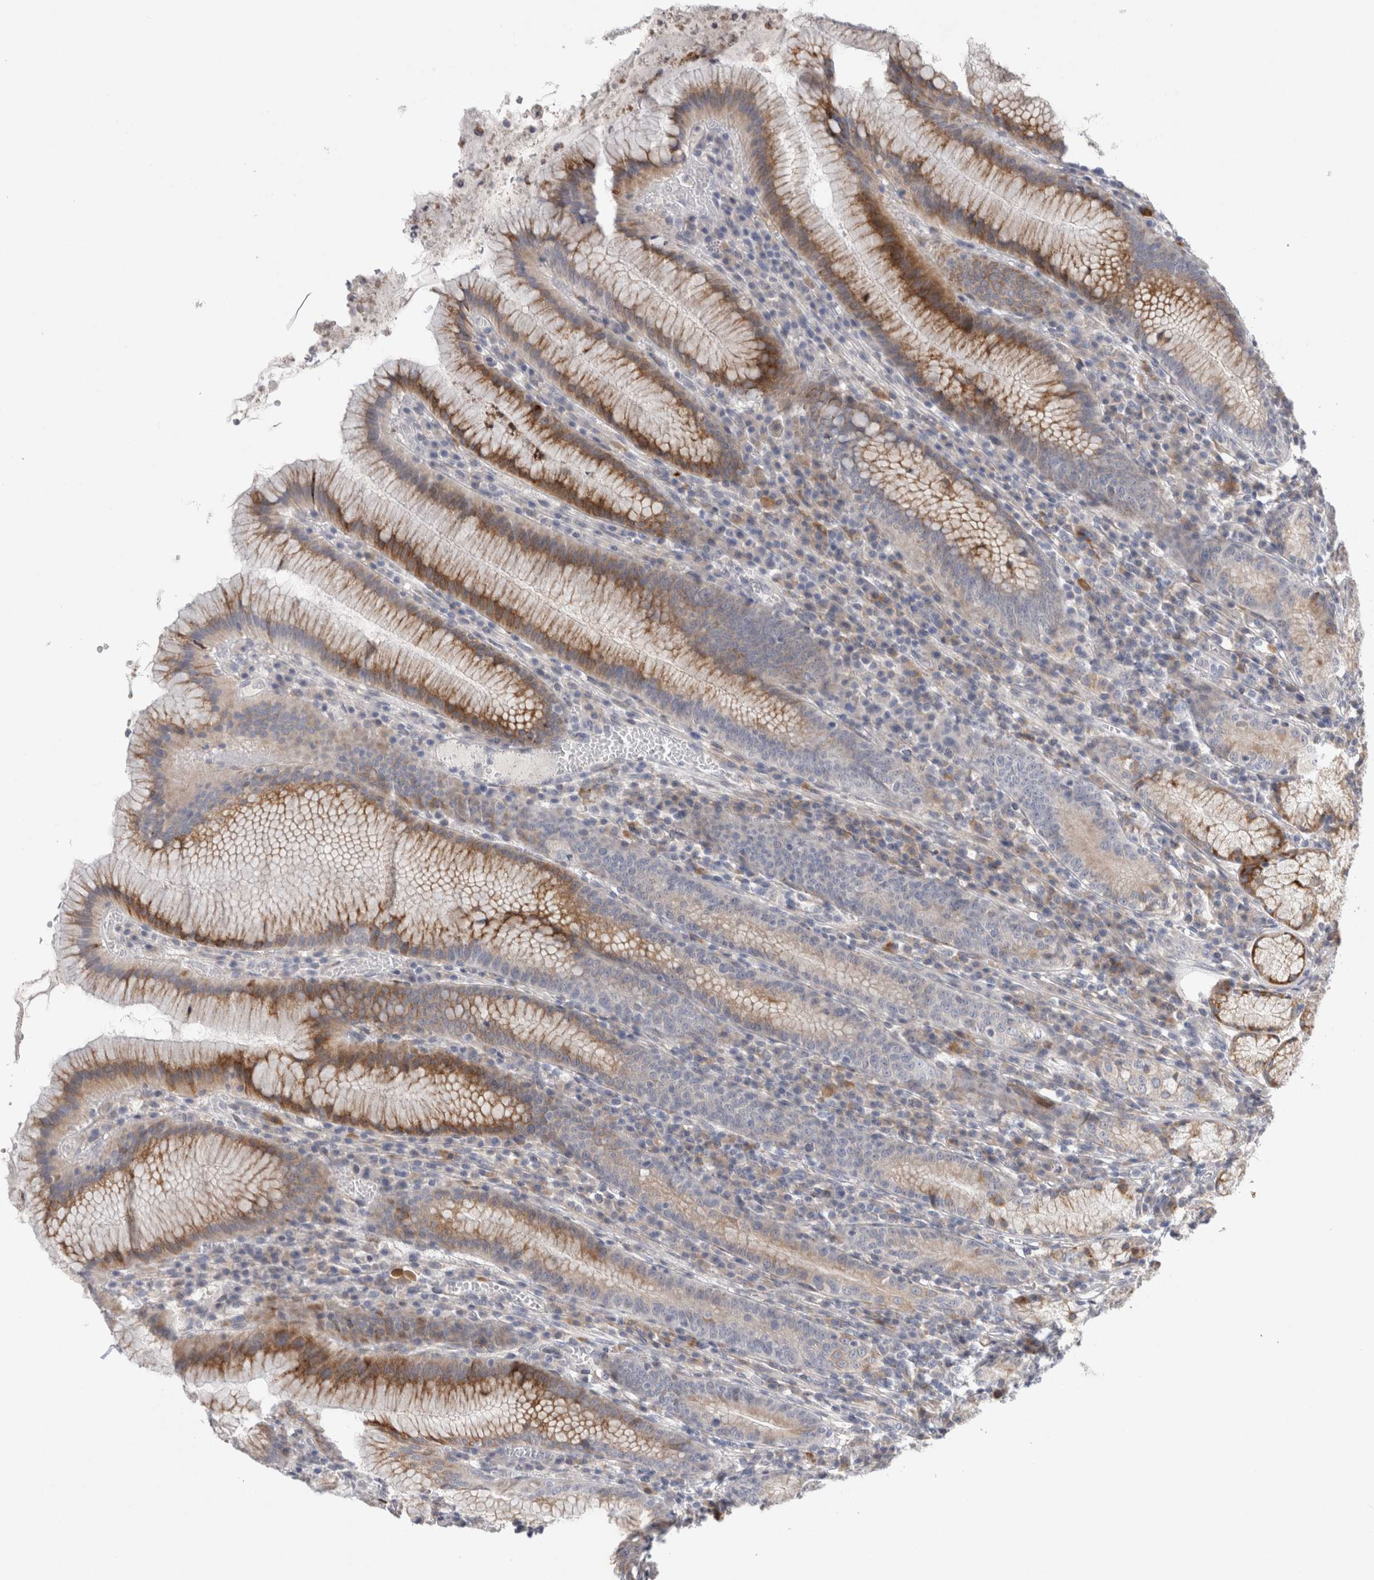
{"staining": {"intensity": "strong", "quantity": "<25%", "location": "cytoplasmic/membranous"}, "tissue": "stomach", "cell_type": "Glandular cells", "image_type": "normal", "snomed": [{"axis": "morphology", "description": "Normal tissue, NOS"}, {"axis": "topography", "description": "Stomach"}], "caption": "DAB immunohistochemical staining of benign stomach reveals strong cytoplasmic/membranous protein positivity in approximately <25% of glandular cells. (DAB (3,3'-diaminobenzidine) = brown stain, brightfield microscopy at high magnification).", "gene": "TRMT9B", "patient": {"sex": "male", "age": 55}}